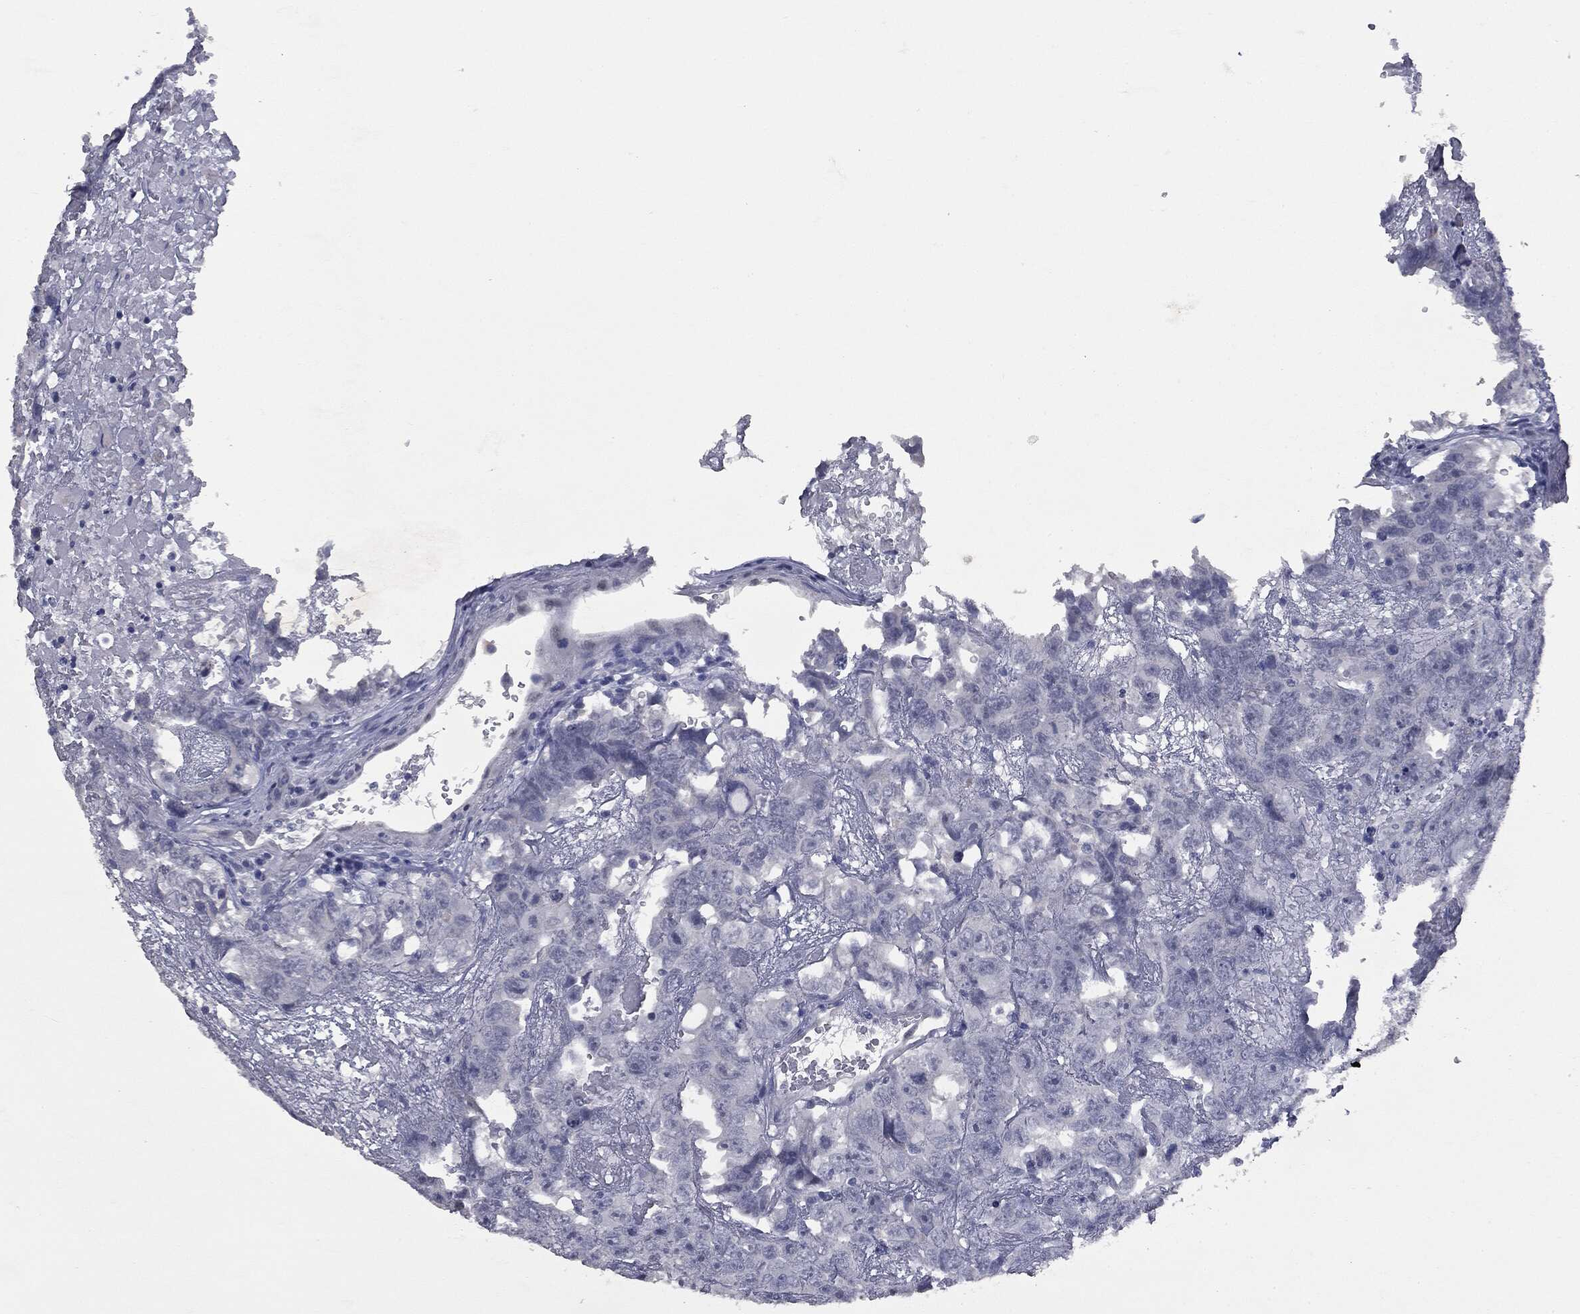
{"staining": {"intensity": "negative", "quantity": "none", "location": "none"}, "tissue": "testis cancer", "cell_type": "Tumor cells", "image_type": "cancer", "snomed": [{"axis": "morphology", "description": "Carcinoma, Embryonal, NOS"}, {"axis": "topography", "description": "Testis"}], "caption": "Tumor cells show no significant staining in testis embryonal carcinoma.", "gene": "ATP2A1", "patient": {"sex": "male", "age": 45}}